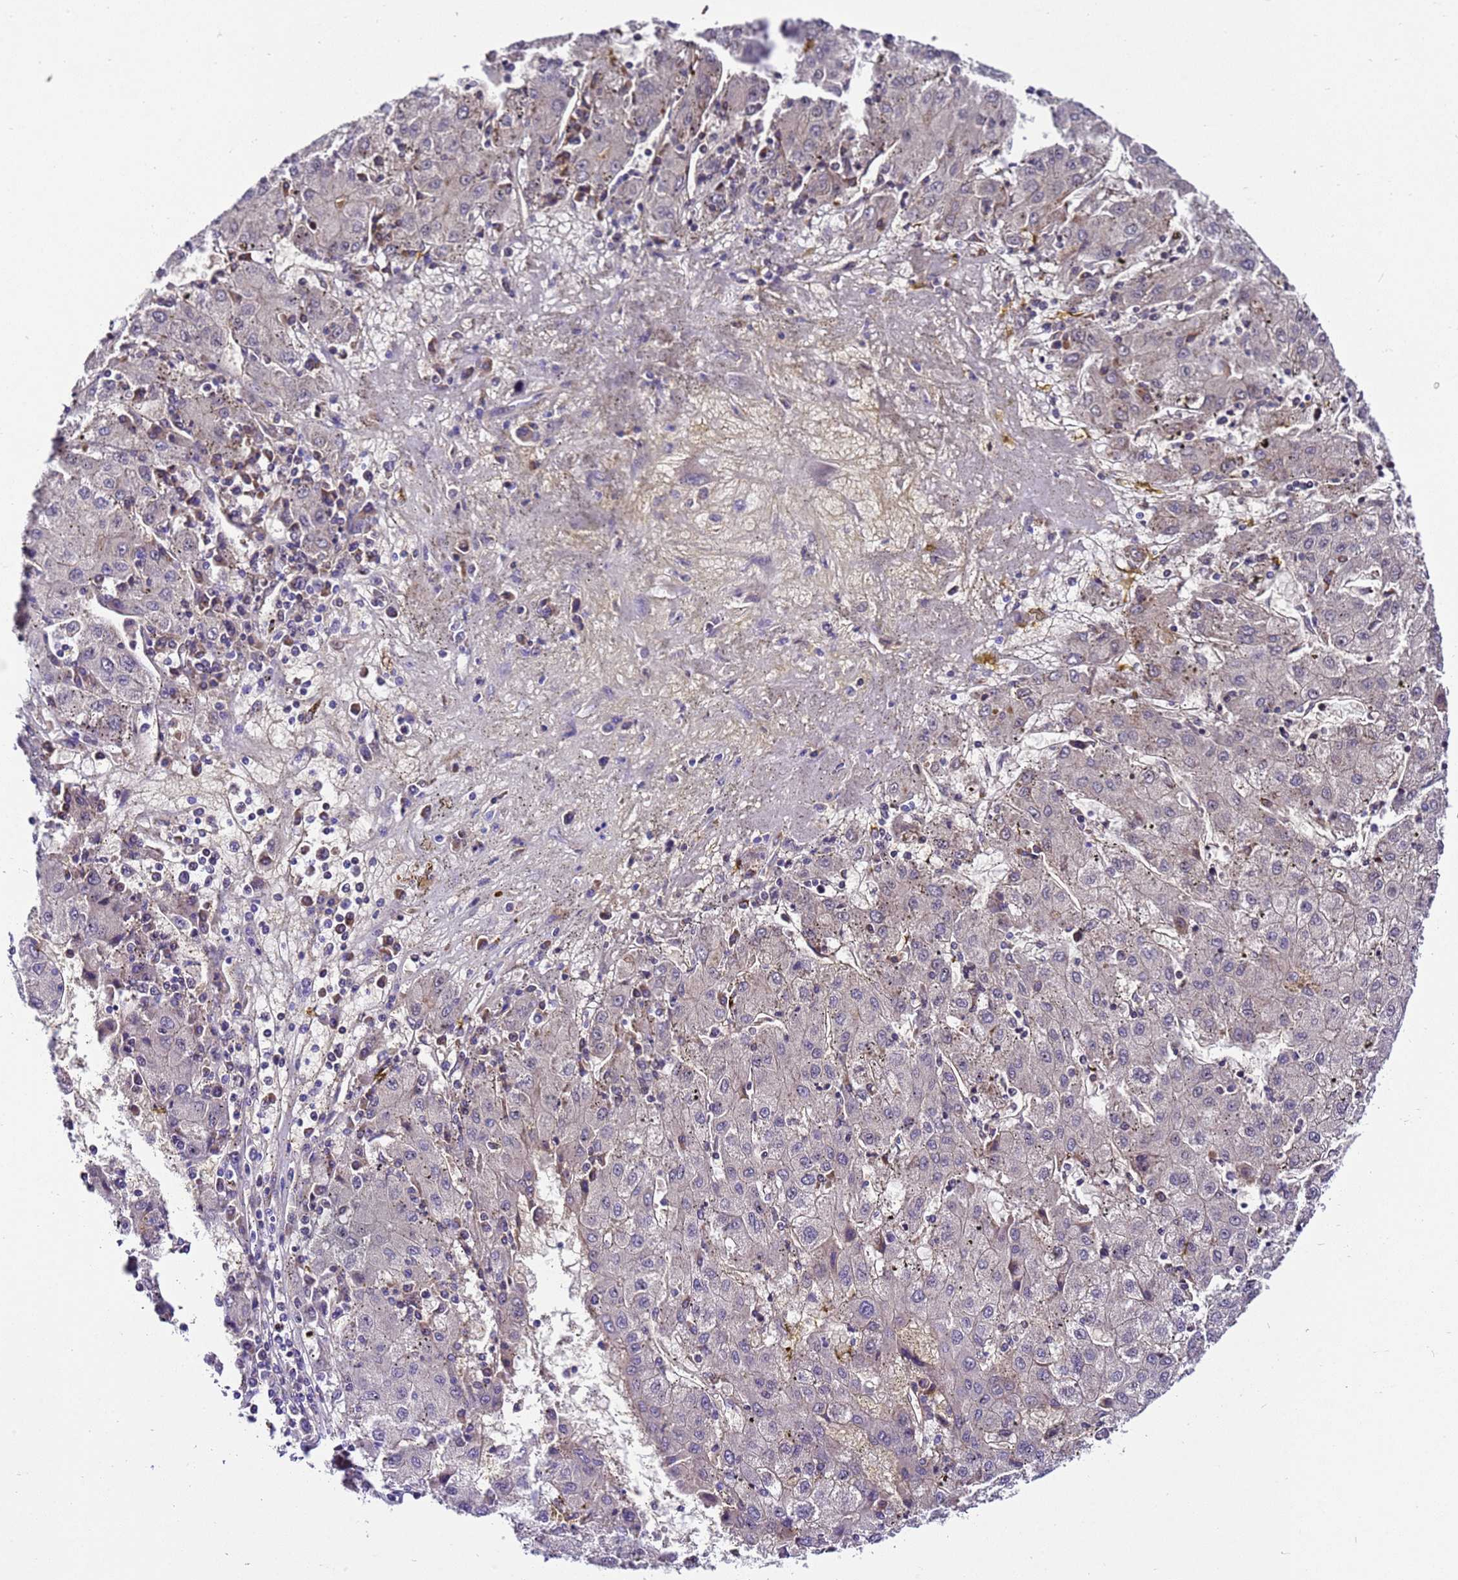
{"staining": {"intensity": "weak", "quantity": "<25%", "location": "cytoplasmic/membranous"}, "tissue": "liver cancer", "cell_type": "Tumor cells", "image_type": "cancer", "snomed": [{"axis": "morphology", "description": "Carcinoma, Hepatocellular, NOS"}, {"axis": "topography", "description": "Liver"}], "caption": "Tumor cells are negative for protein expression in human liver cancer (hepatocellular carcinoma). (Immunohistochemistry (ihc), brightfield microscopy, high magnification).", "gene": "UGT2A1", "patient": {"sex": "male", "age": 72}}